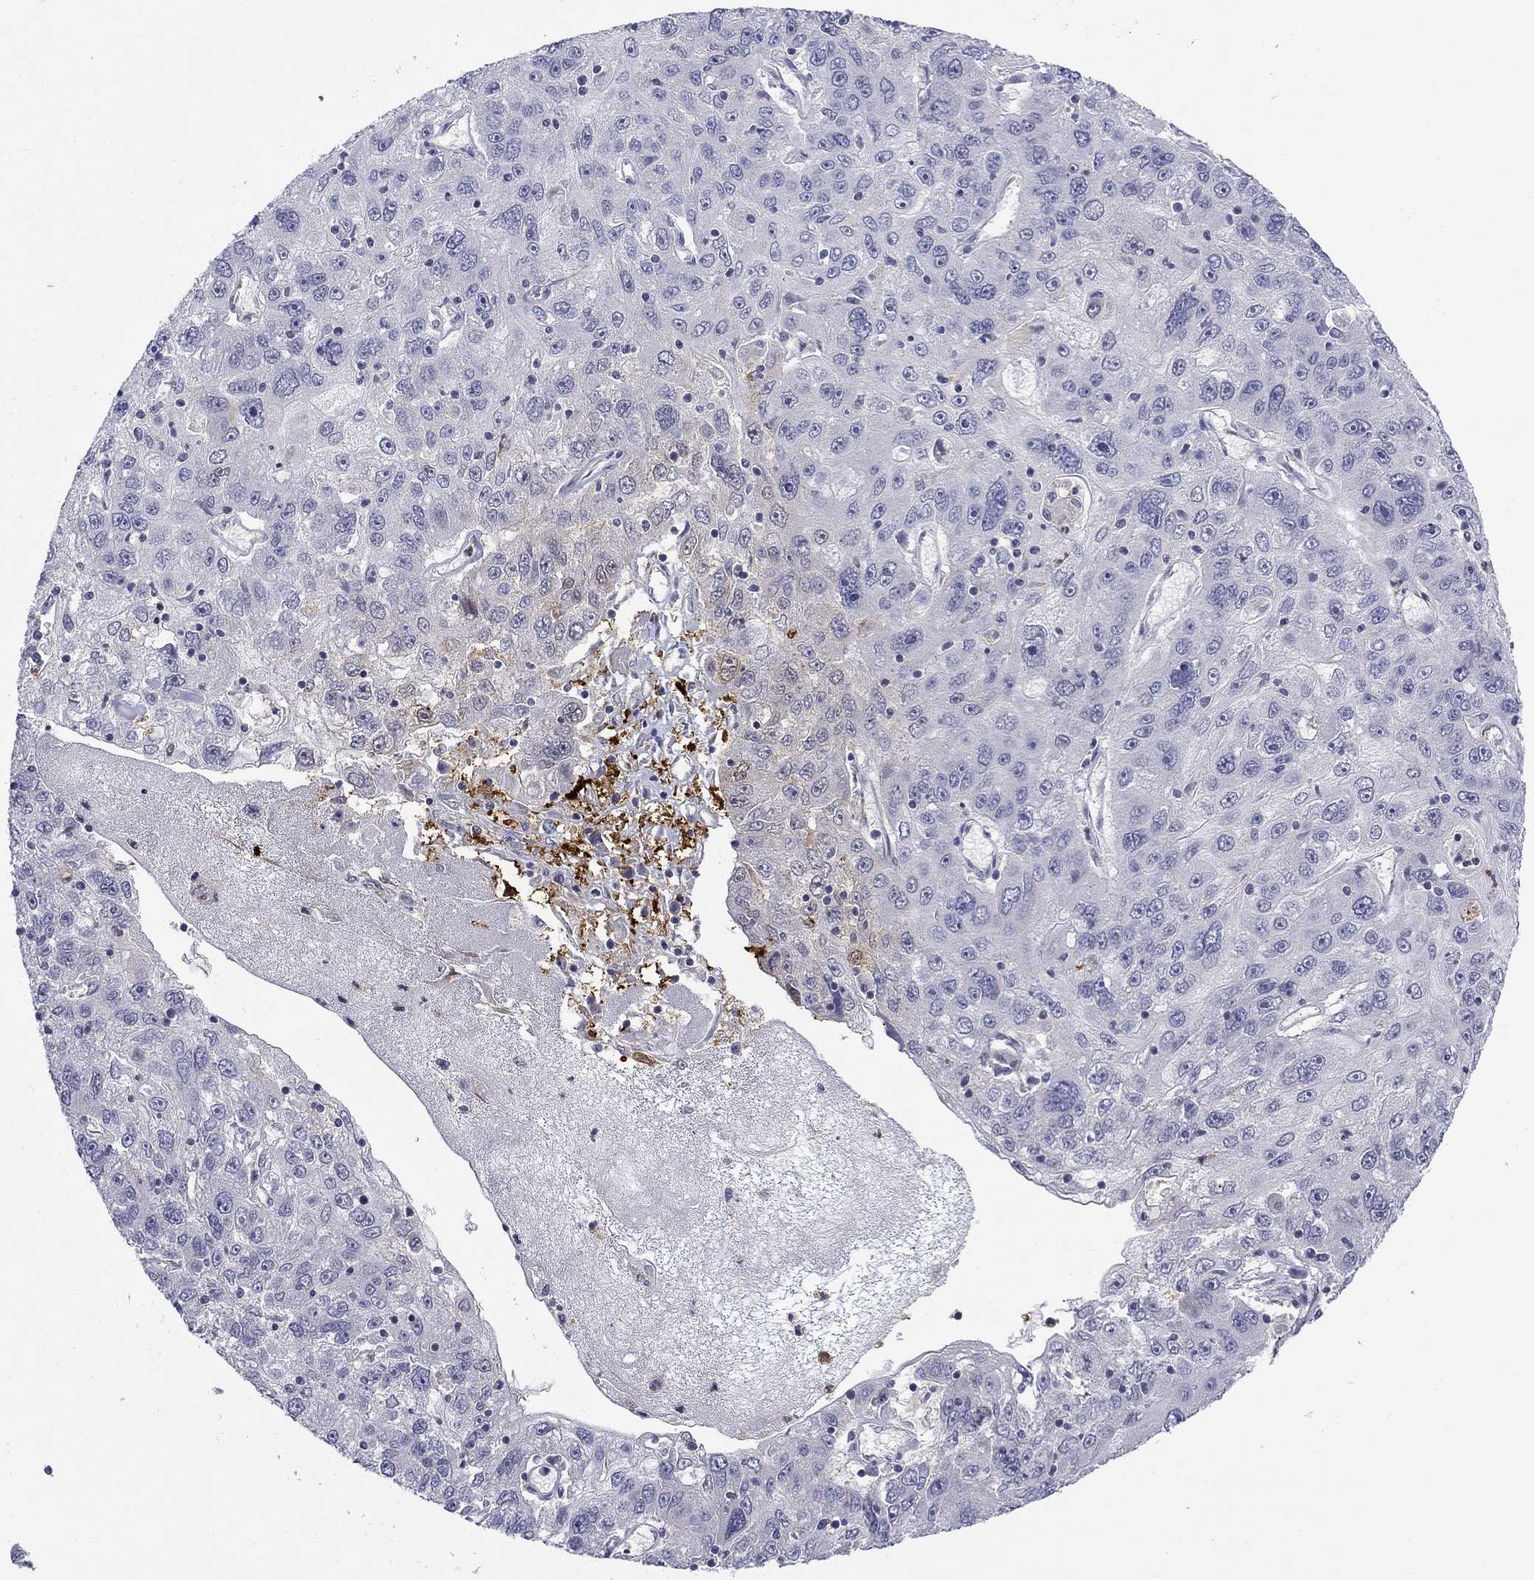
{"staining": {"intensity": "weak", "quantity": "<25%", "location": "cytoplasmic/membranous"}, "tissue": "stomach cancer", "cell_type": "Tumor cells", "image_type": "cancer", "snomed": [{"axis": "morphology", "description": "Adenocarcinoma, NOS"}, {"axis": "topography", "description": "Stomach"}], "caption": "DAB immunohistochemical staining of stomach cancer exhibits no significant positivity in tumor cells.", "gene": "PCBP3", "patient": {"sex": "male", "age": 56}}